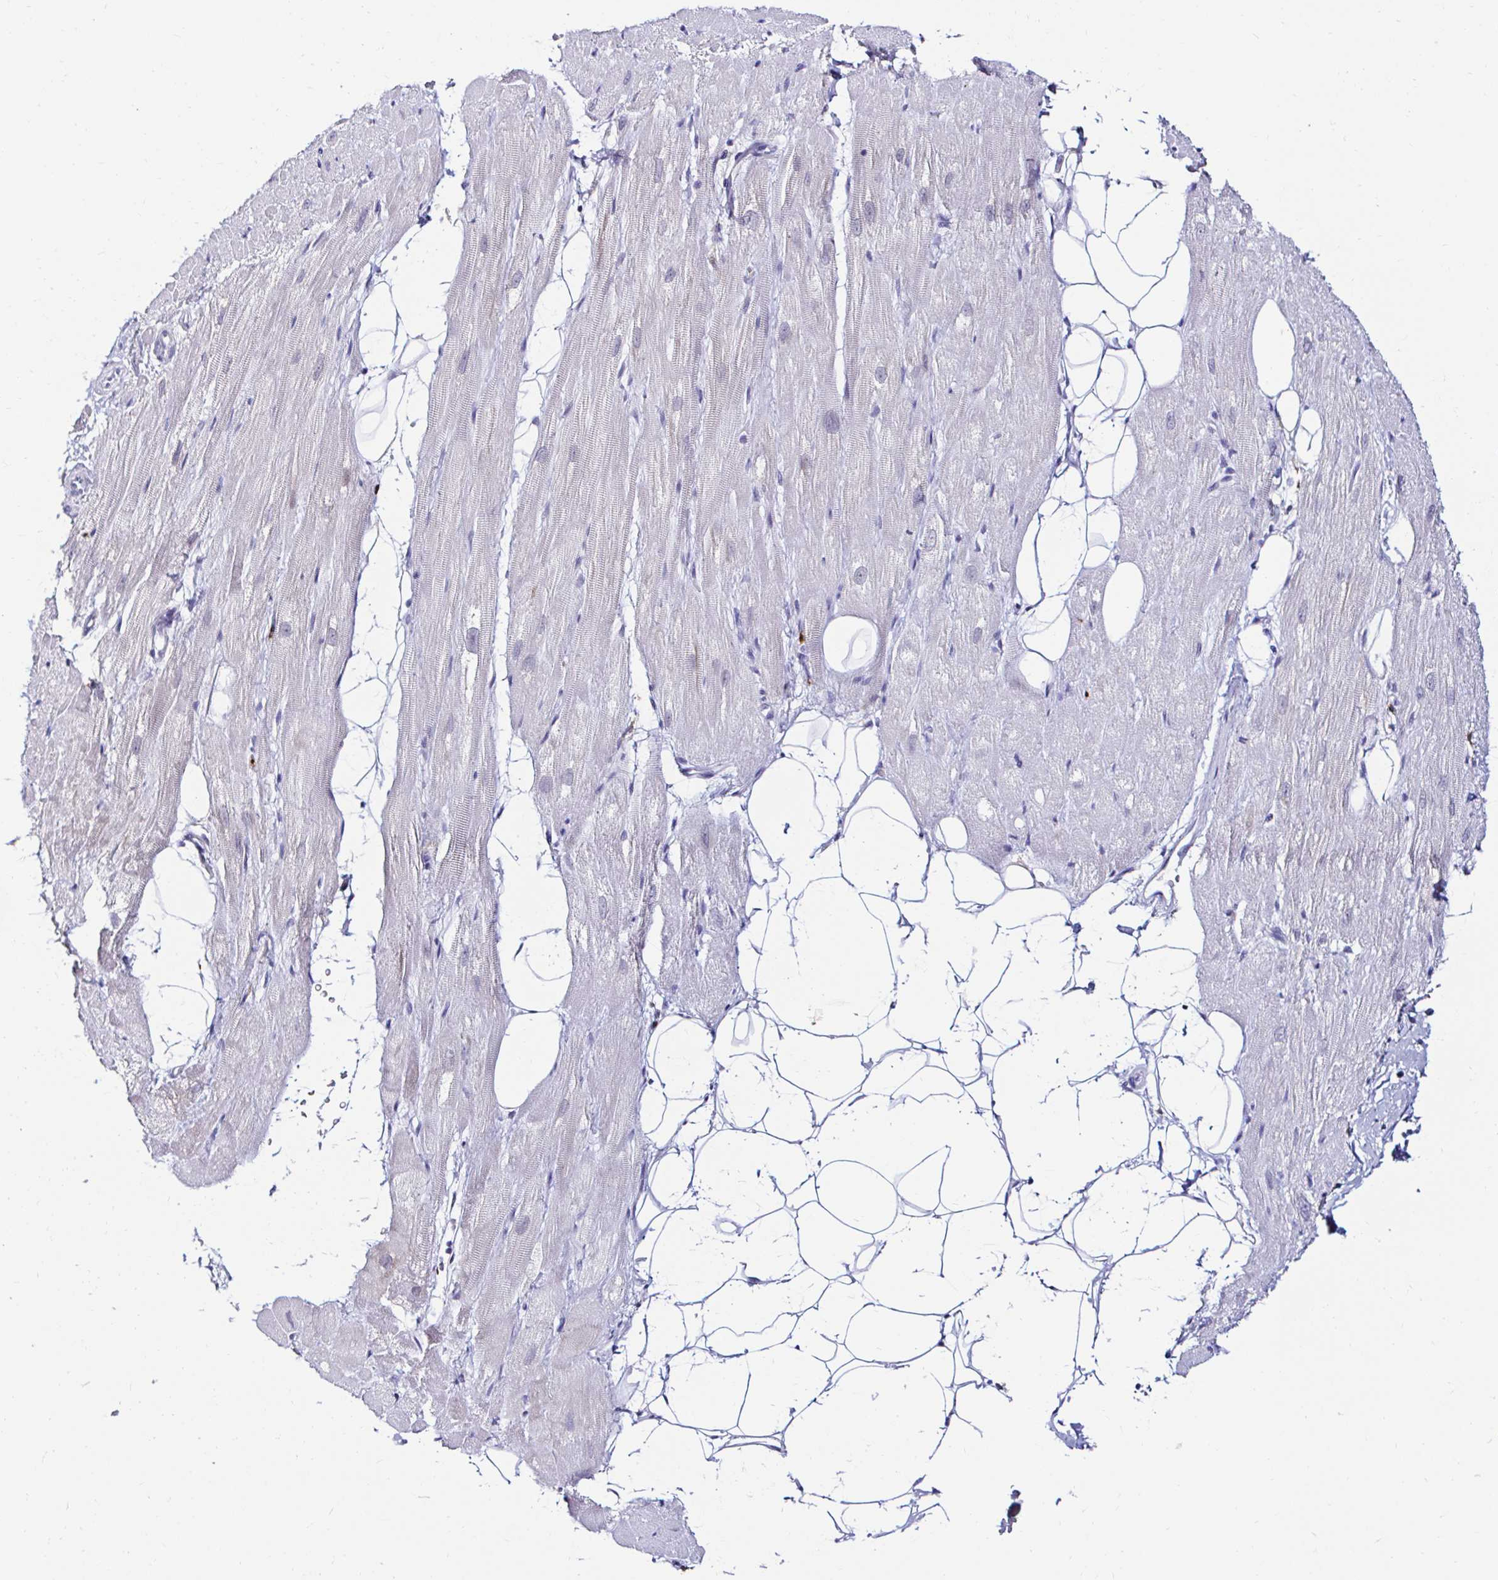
{"staining": {"intensity": "negative", "quantity": "none", "location": "none"}, "tissue": "heart muscle", "cell_type": "Cardiomyocytes", "image_type": "normal", "snomed": [{"axis": "morphology", "description": "Normal tissue, NOS"}, {"axis": "topography", "description": "Heart"}], "caption": "Immunohistochemistry (IHC) photomicrograph of normal heart muscle: human heart muscle stained with DAB (3,3'-diaminobenzidine) exhibits no significant protein expression in cardiomyocytes.", "gene": "CYBB", "patient": {"sex": "male", "age": 62}}